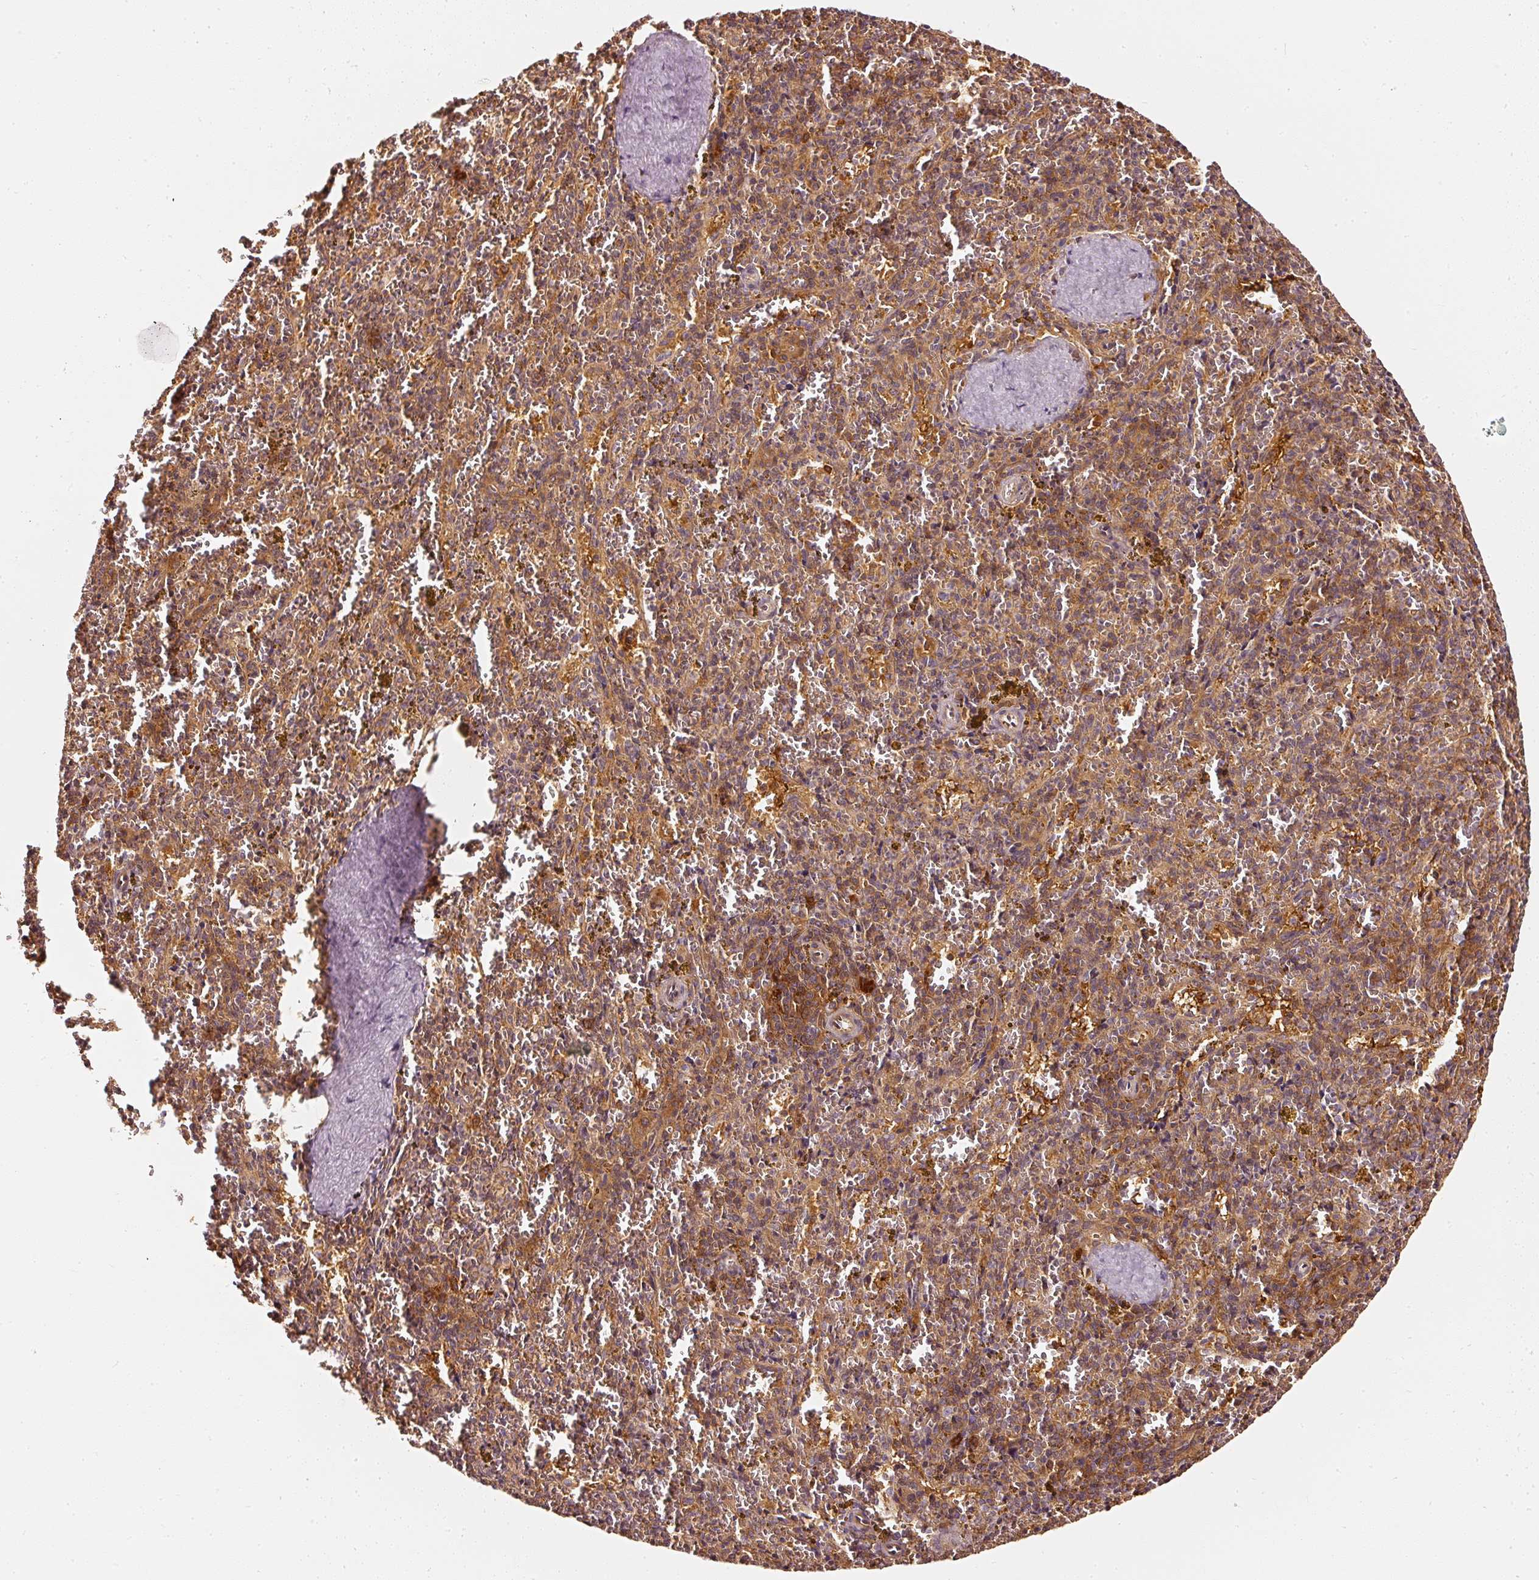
{"staining": {"intensity": "moderate", "quantity": ">75%", "location": "cytoplasmic/membranous,nuclear"}, "tissue": "spleen", "cell_type": "Cells in red pulp", "image_type": "normal", "snomed": [{"axis": "morphology", "description": "Normal tissue, NOS"}, {"axis": "topography", "description": "Spleen"}], "caption": "Immunohistochemical staining of benign human spleen exhibits >75% levels of moderate cytoplasmic/membranous,nuclear protein expression in approximately >75% of cells in red pulp.", "gene": "ASMTL", "patient": {"sex": "male", "age": 57}}